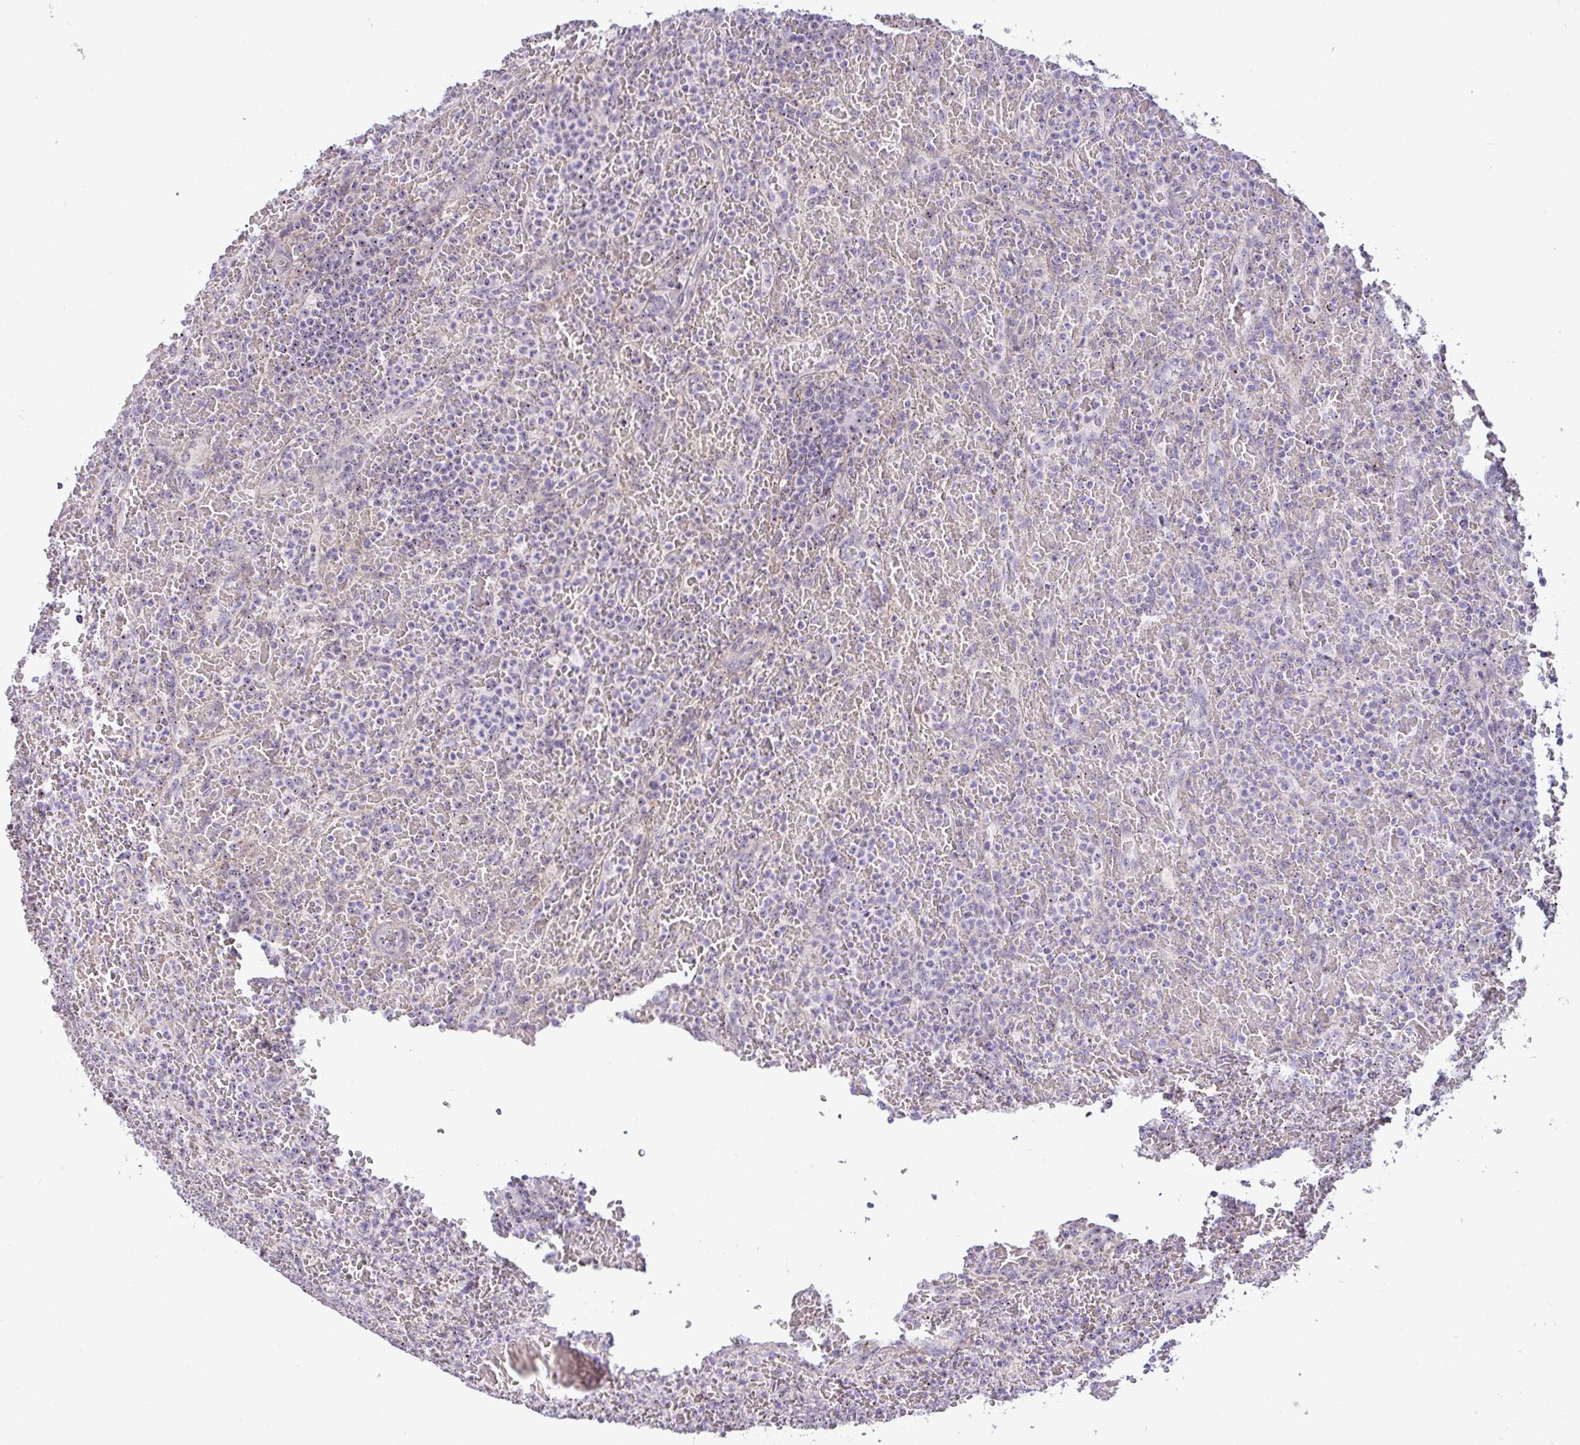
{"staining": {"intensity": "negative", "quantity": "none", "location": "none"}, "tissue": "lymphoma", "cell_type": "Tumor cells", "image_type": "cancer", "snomed": [{"axis": "morphology", "description": "Malignant lymphoma, non-Hodgkin's type, Low grade"}, {"axis": "topography", "description": "Spleen"}], "caption": "An immunohistochemistry histopathology image of malignant lymphoma, non-Hodgkin's type (low-grade) is shown. There is no staining in tumor cells of malignant lymphoma, non-Hodgkin's type (low-grade).", "gene": "MXRA8", "patient": {"sex": "female", "age": 64}}